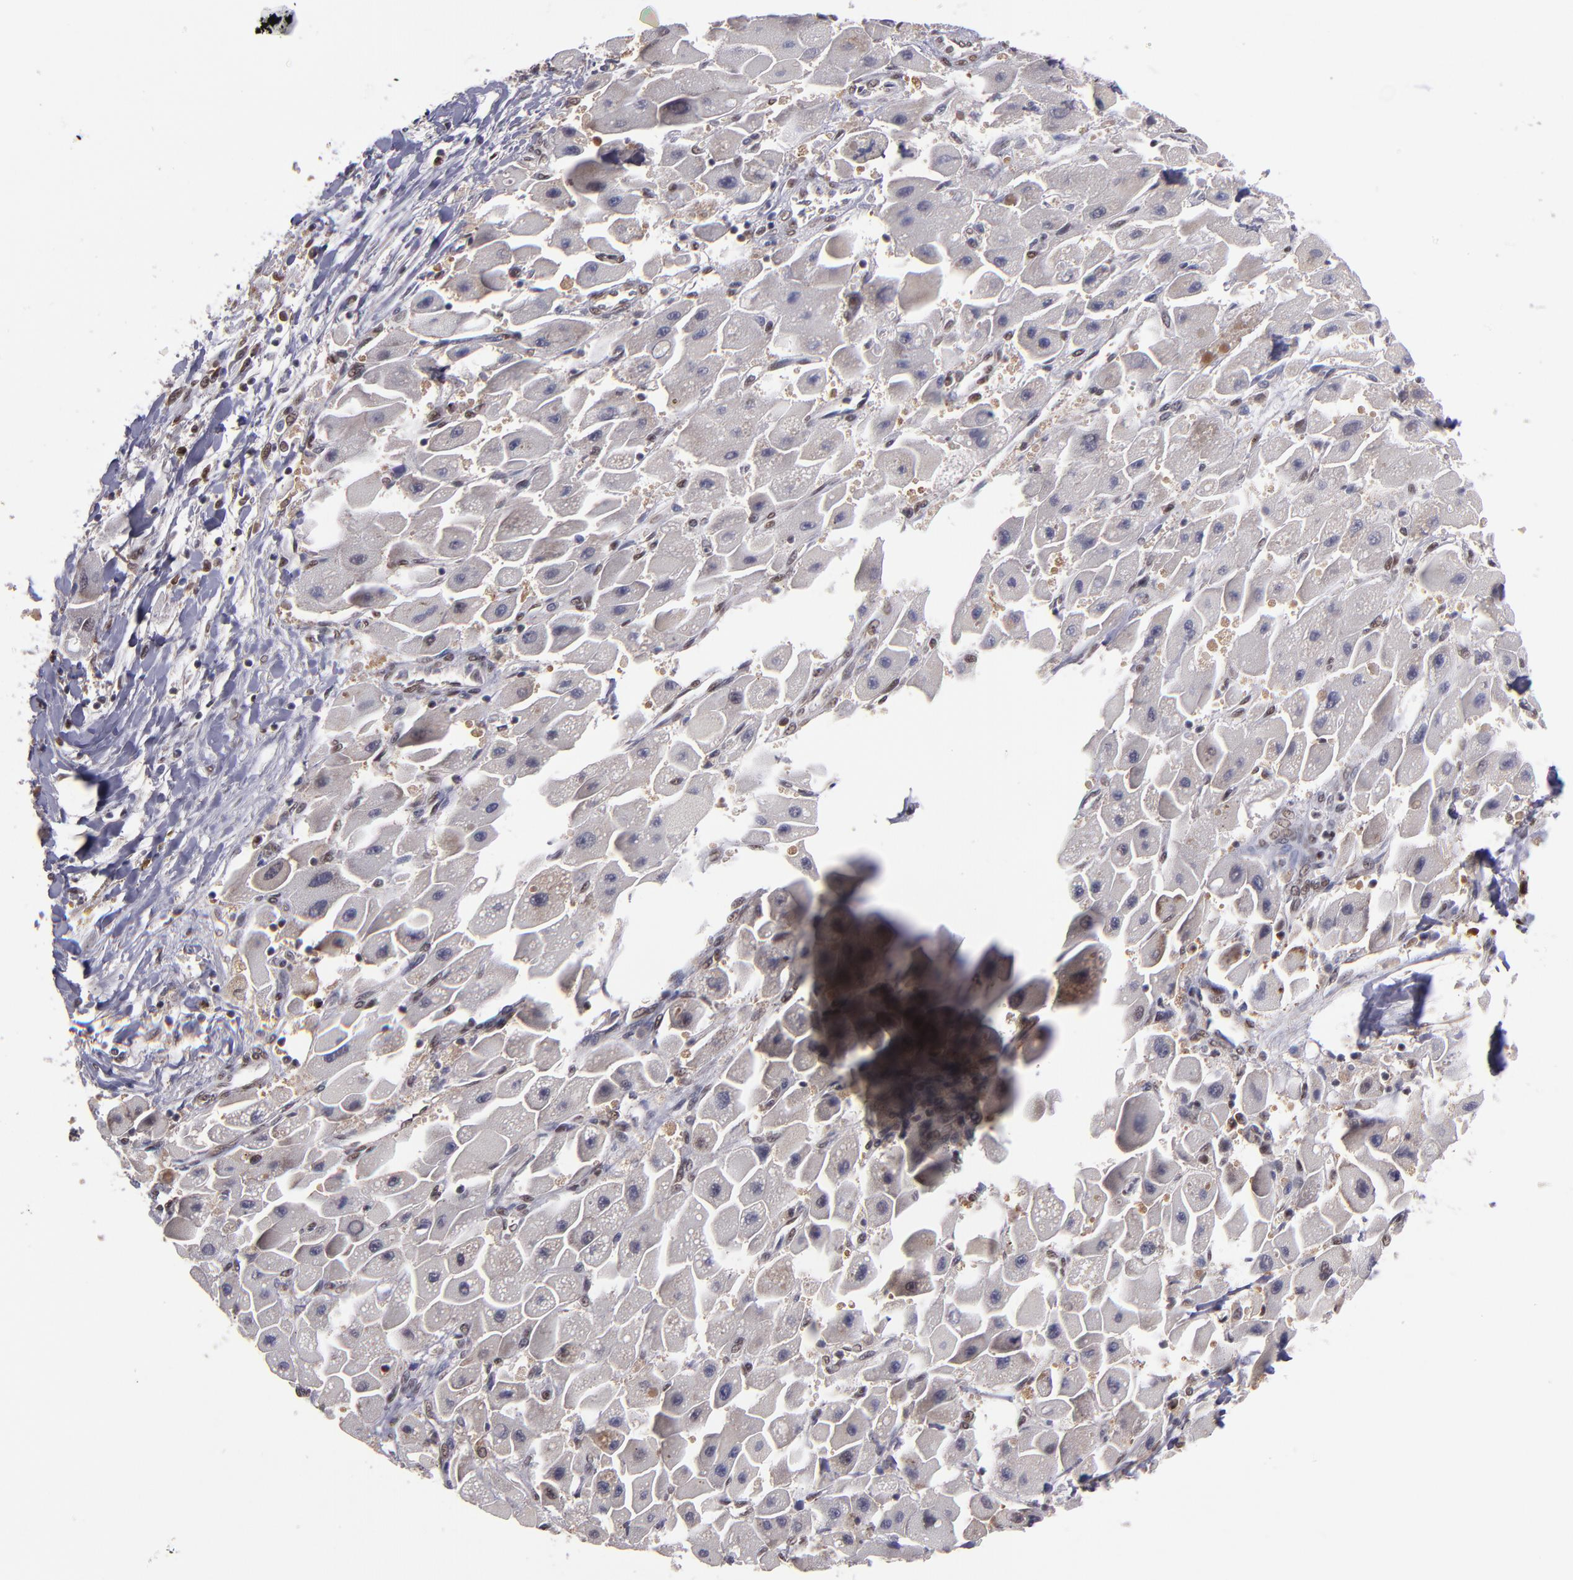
{"staining": {"intensity": "weak", "quantity": "<25%", "location": "cytoplasmic/membranous"}, "tissue": "liver cancer", "cell_type": "Tumor cells", "image_type": "cancer", "snomed": [{"axis": "morphology", "description": "Carcinoma, Hepatocellular, NOS"}, {"axis": "topography", "description": "Liver"}], "caption": "Liver hepatocellular carcinoma stained for a protein using immunohistochemistry (IHC) displays no expression tumor cells.", "gene": "EP300", "patient": {"sex": "male", "age": 24}}